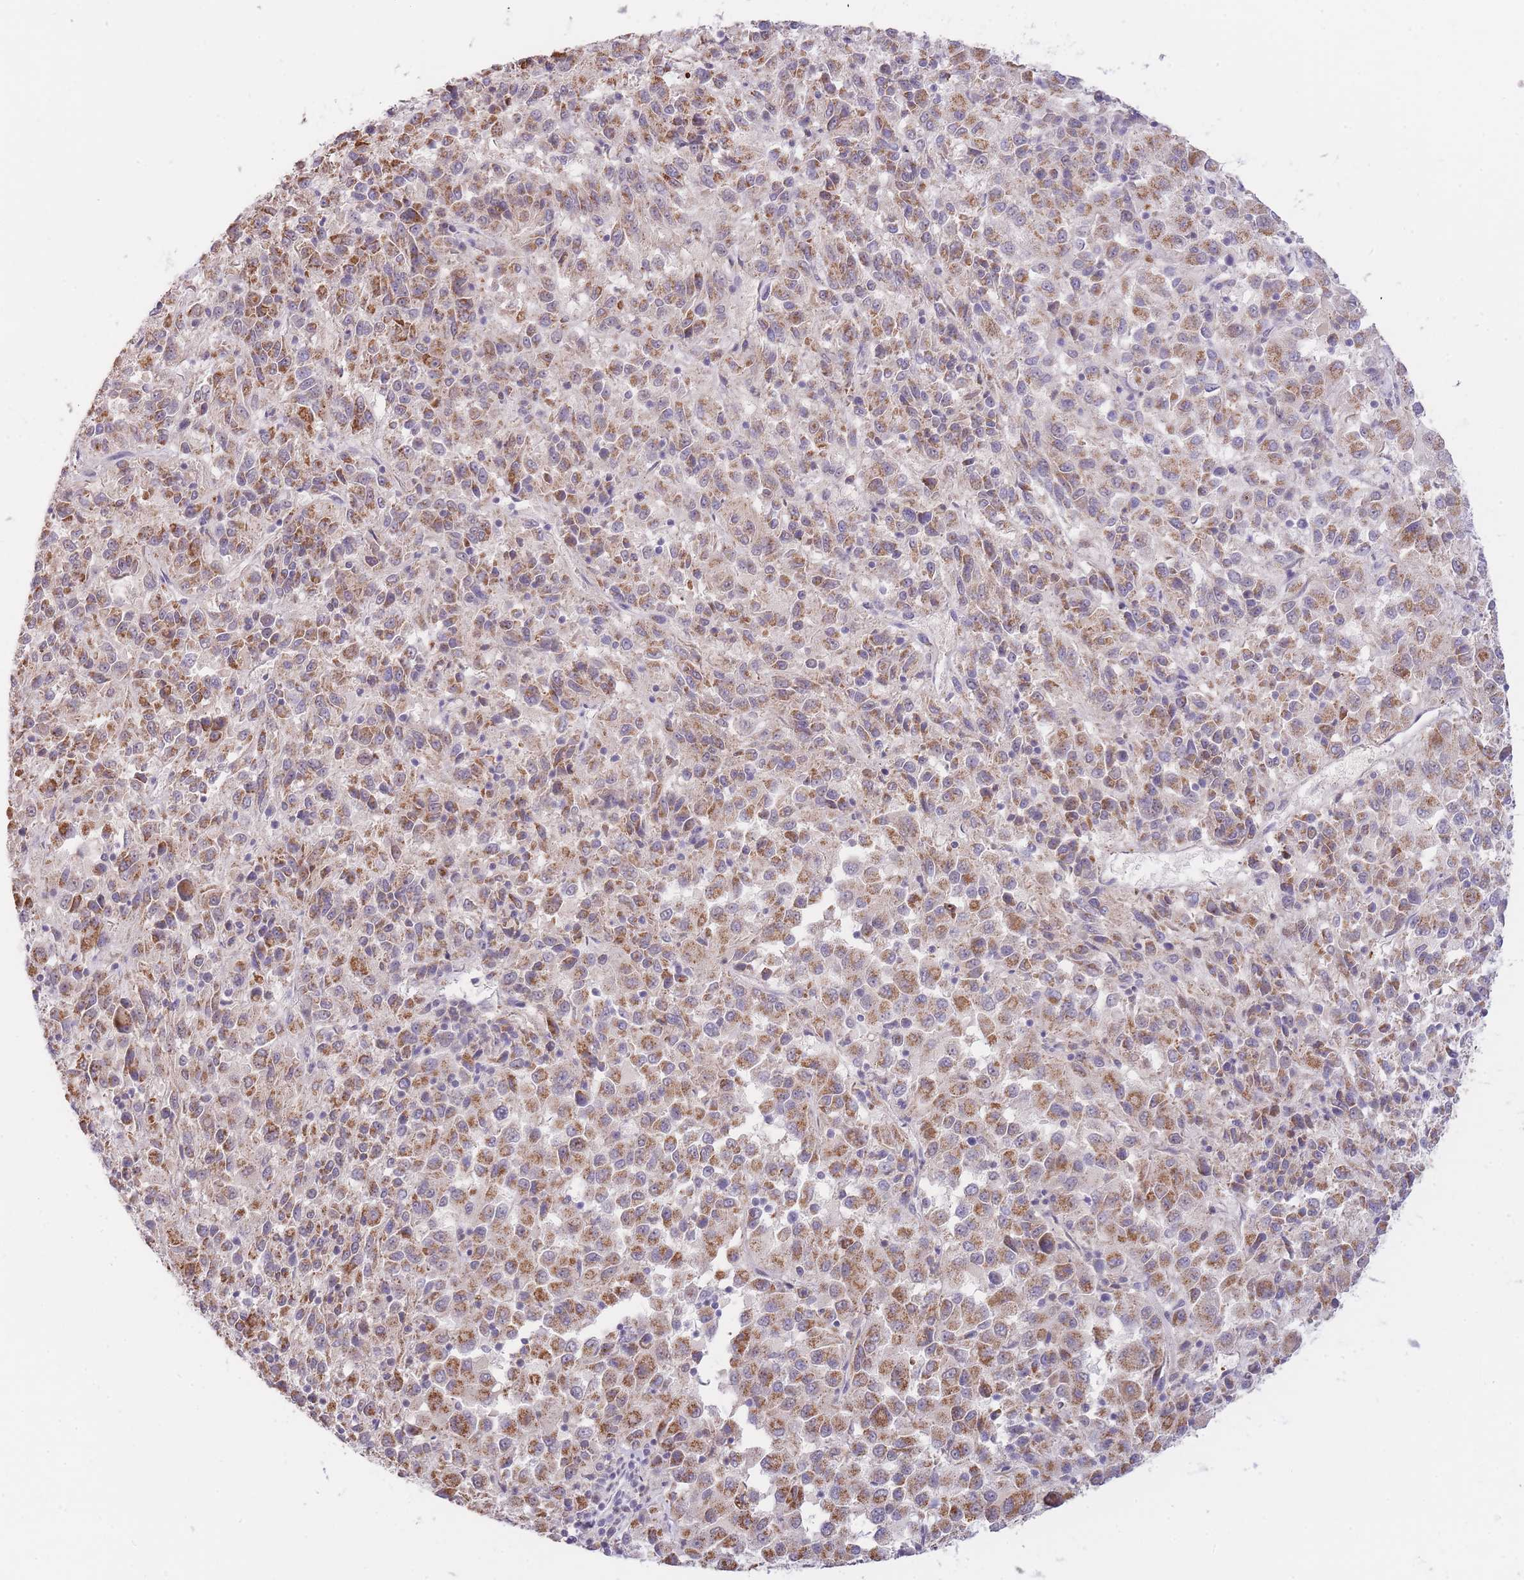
{"staining": {"intensity": "moderate", "quantity": ">75%", "location": "cytoplasmic/membranous"}, "tissue": "melanoma", "cell_type": "Tumor cells", "image_type": "cancer", "snomed": [{"axis": "morphology", "description": "Malignant melanoma, Metastatic site"}, {"axis": "topography", "description": "Lung"}], "caption": "Immunohistochemistry (IHC) image of human melanoma stained for a protein (brown), which exhibits medium levels of moderate cytoplasmic/membranous expression in approximately >75% of tumor cells.", "gene": "GOLGA6L25", "patient": {"sex": "male", "age": 64}}